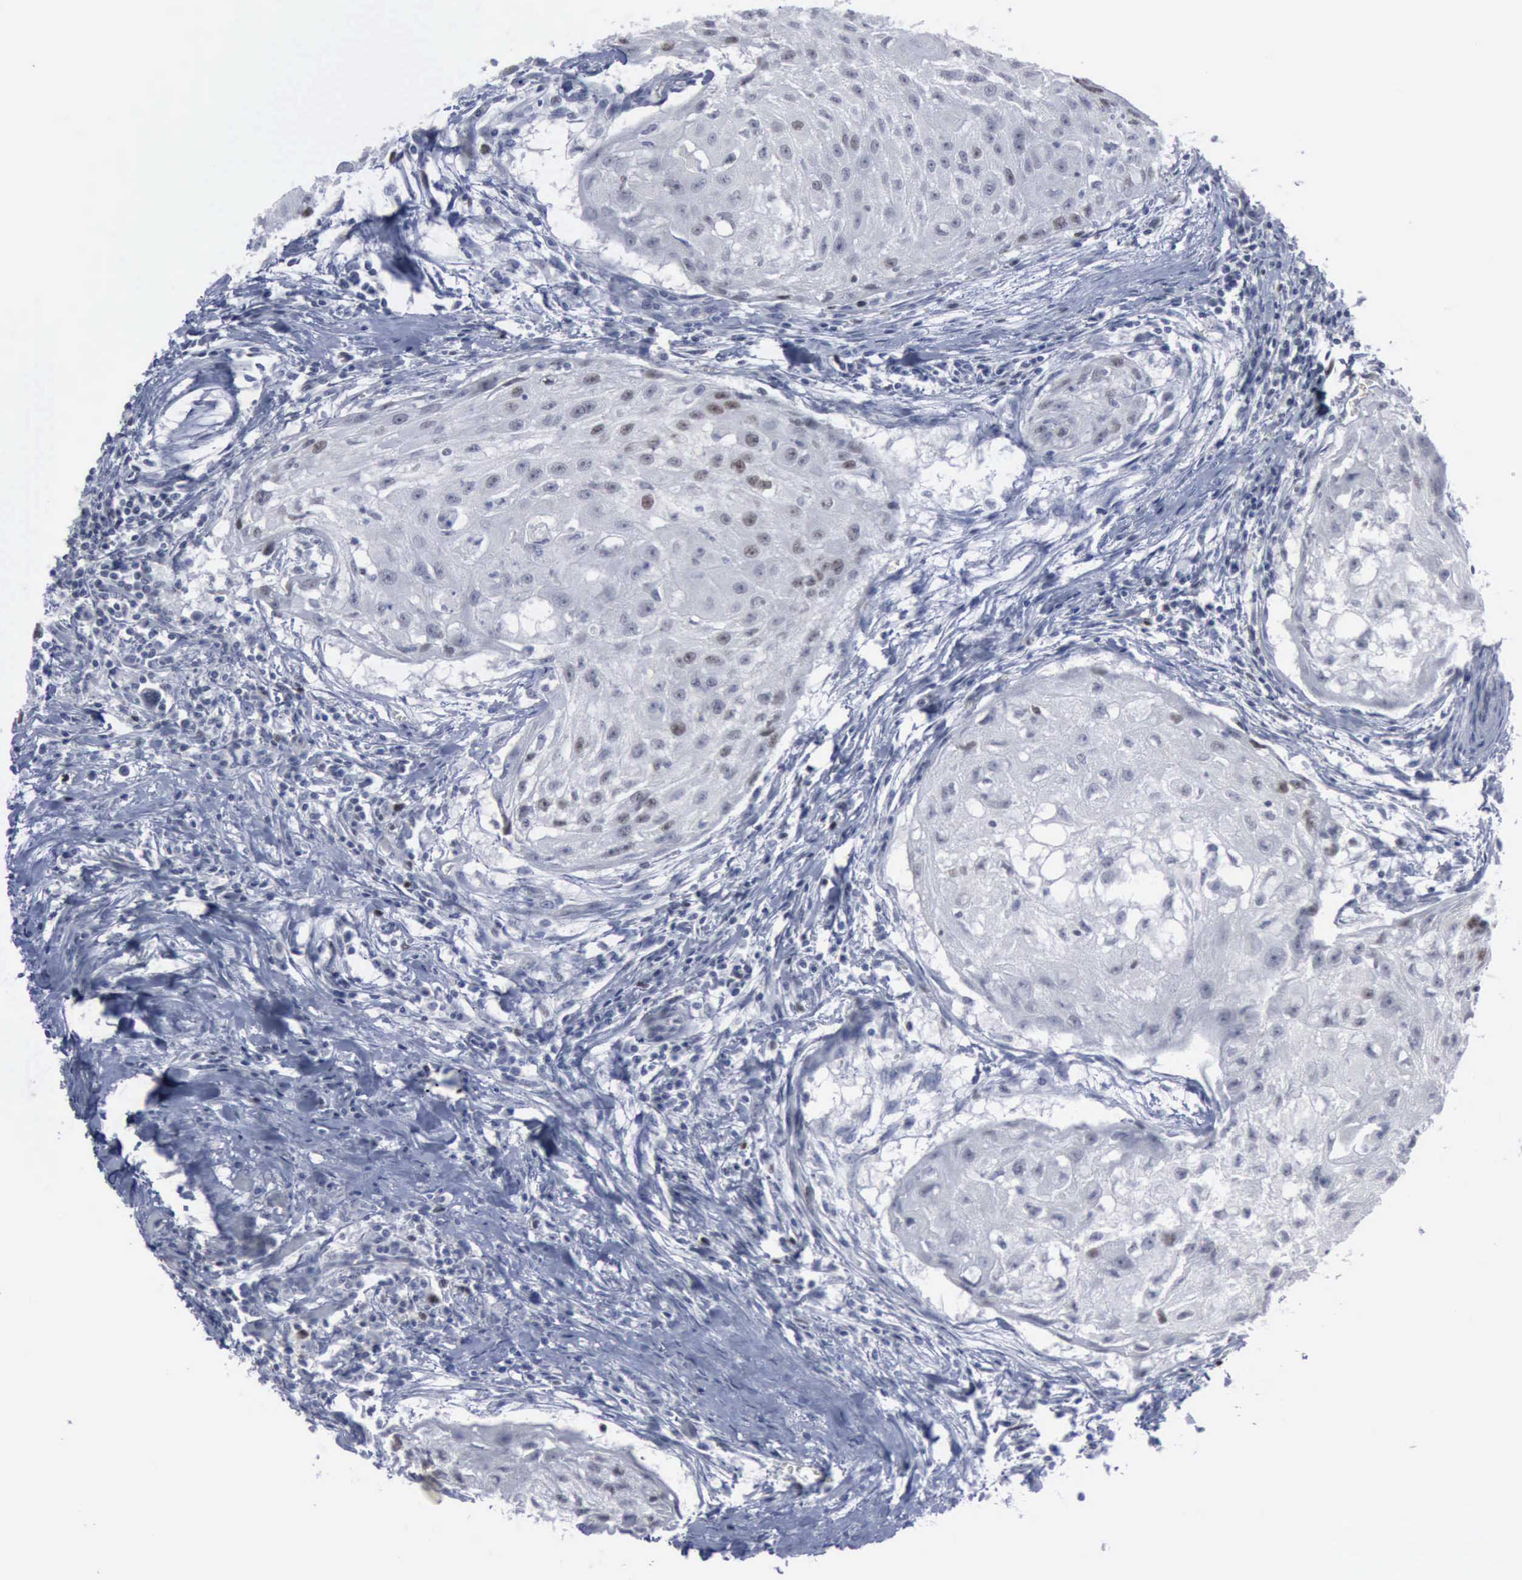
{"staining": {"intensity": "moderate", "quantity": "25%-75%", "location": "nuclear"}, "tissue": "head and neck cancer", "cell_type": "Tumor cells", "image_type": "cancer", "snomed": [{"axis": "morphology", "description": "Squamous cell carcinoma, NOS"}, {"axis": "topography", "description": "Head-Neck"}], "caption": "Head and neck cancer (squamous cell carcinoma) stained with DAB IHC reveals medium levels of moderate nuclear expression in approximately 25%-75% of tumor cells. The staining is performed using DAB (3,3'-diaminobenzidine) brown chromogen to label protein expression. The nuclei are counter-stained blue using hematoxylin.", "gene": "MCM5", "patient": {"sex": "male", "age": 64}}